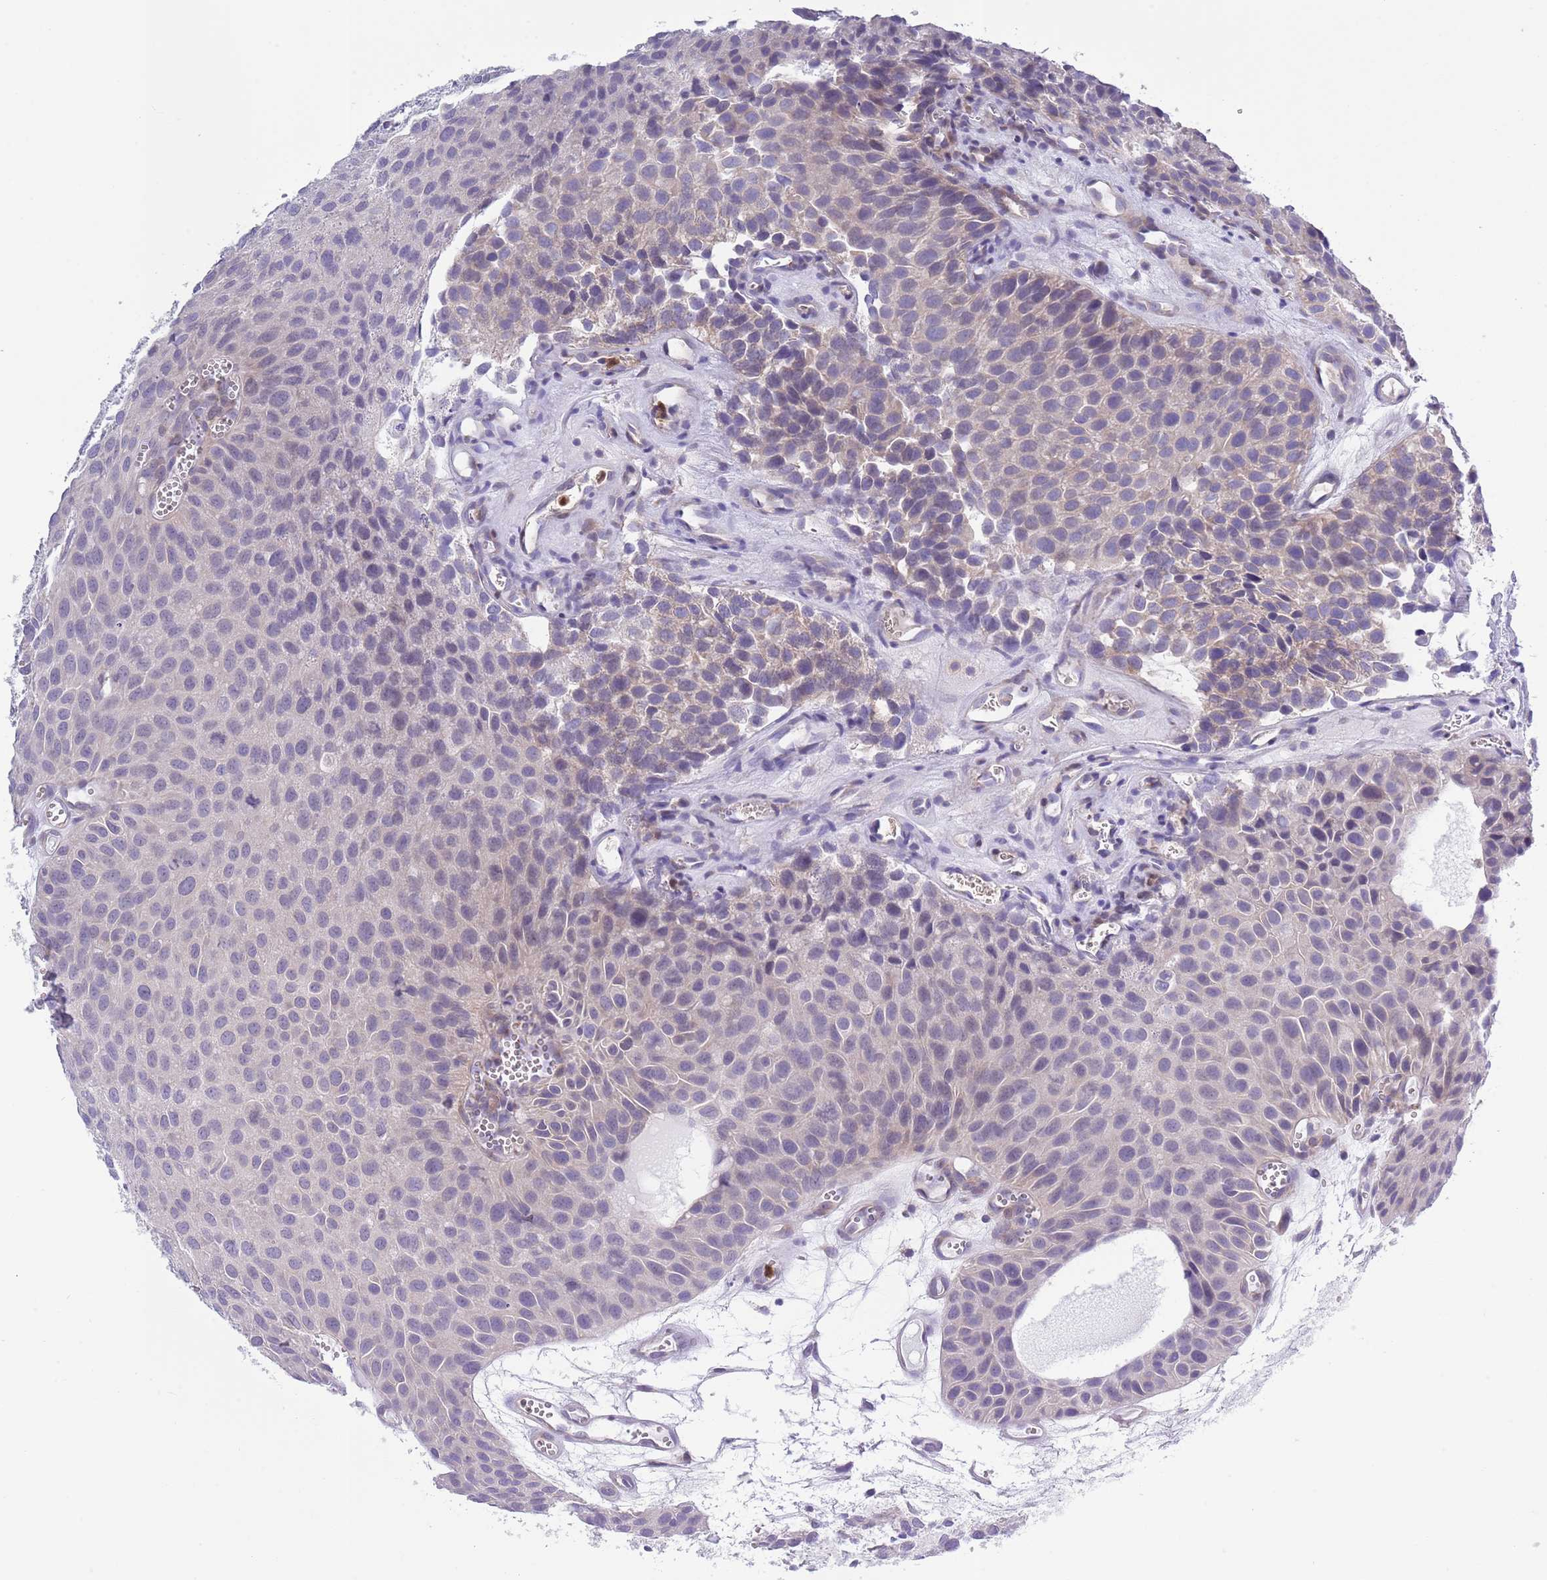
{"staining": {"intensity": "weak", "quantity": "<25%", "location": "cytoplasmic/membranous"}, "tissue": "urothelial cancer", "cell_type": "Tumor cells", "image_type": "cancer", "snomed": [{"axis": "morphology", "description": "Urothelial carcinoma, Low grade"}, {"axis": "topography", "description": "Urinary bladder"}], "caption": "Immunohistochemistry (IHC) of human urothelial cancer shows no staining in tumor cells.", "gene": "ZFP2", "patient": {"sex": "male", "age": 88}}